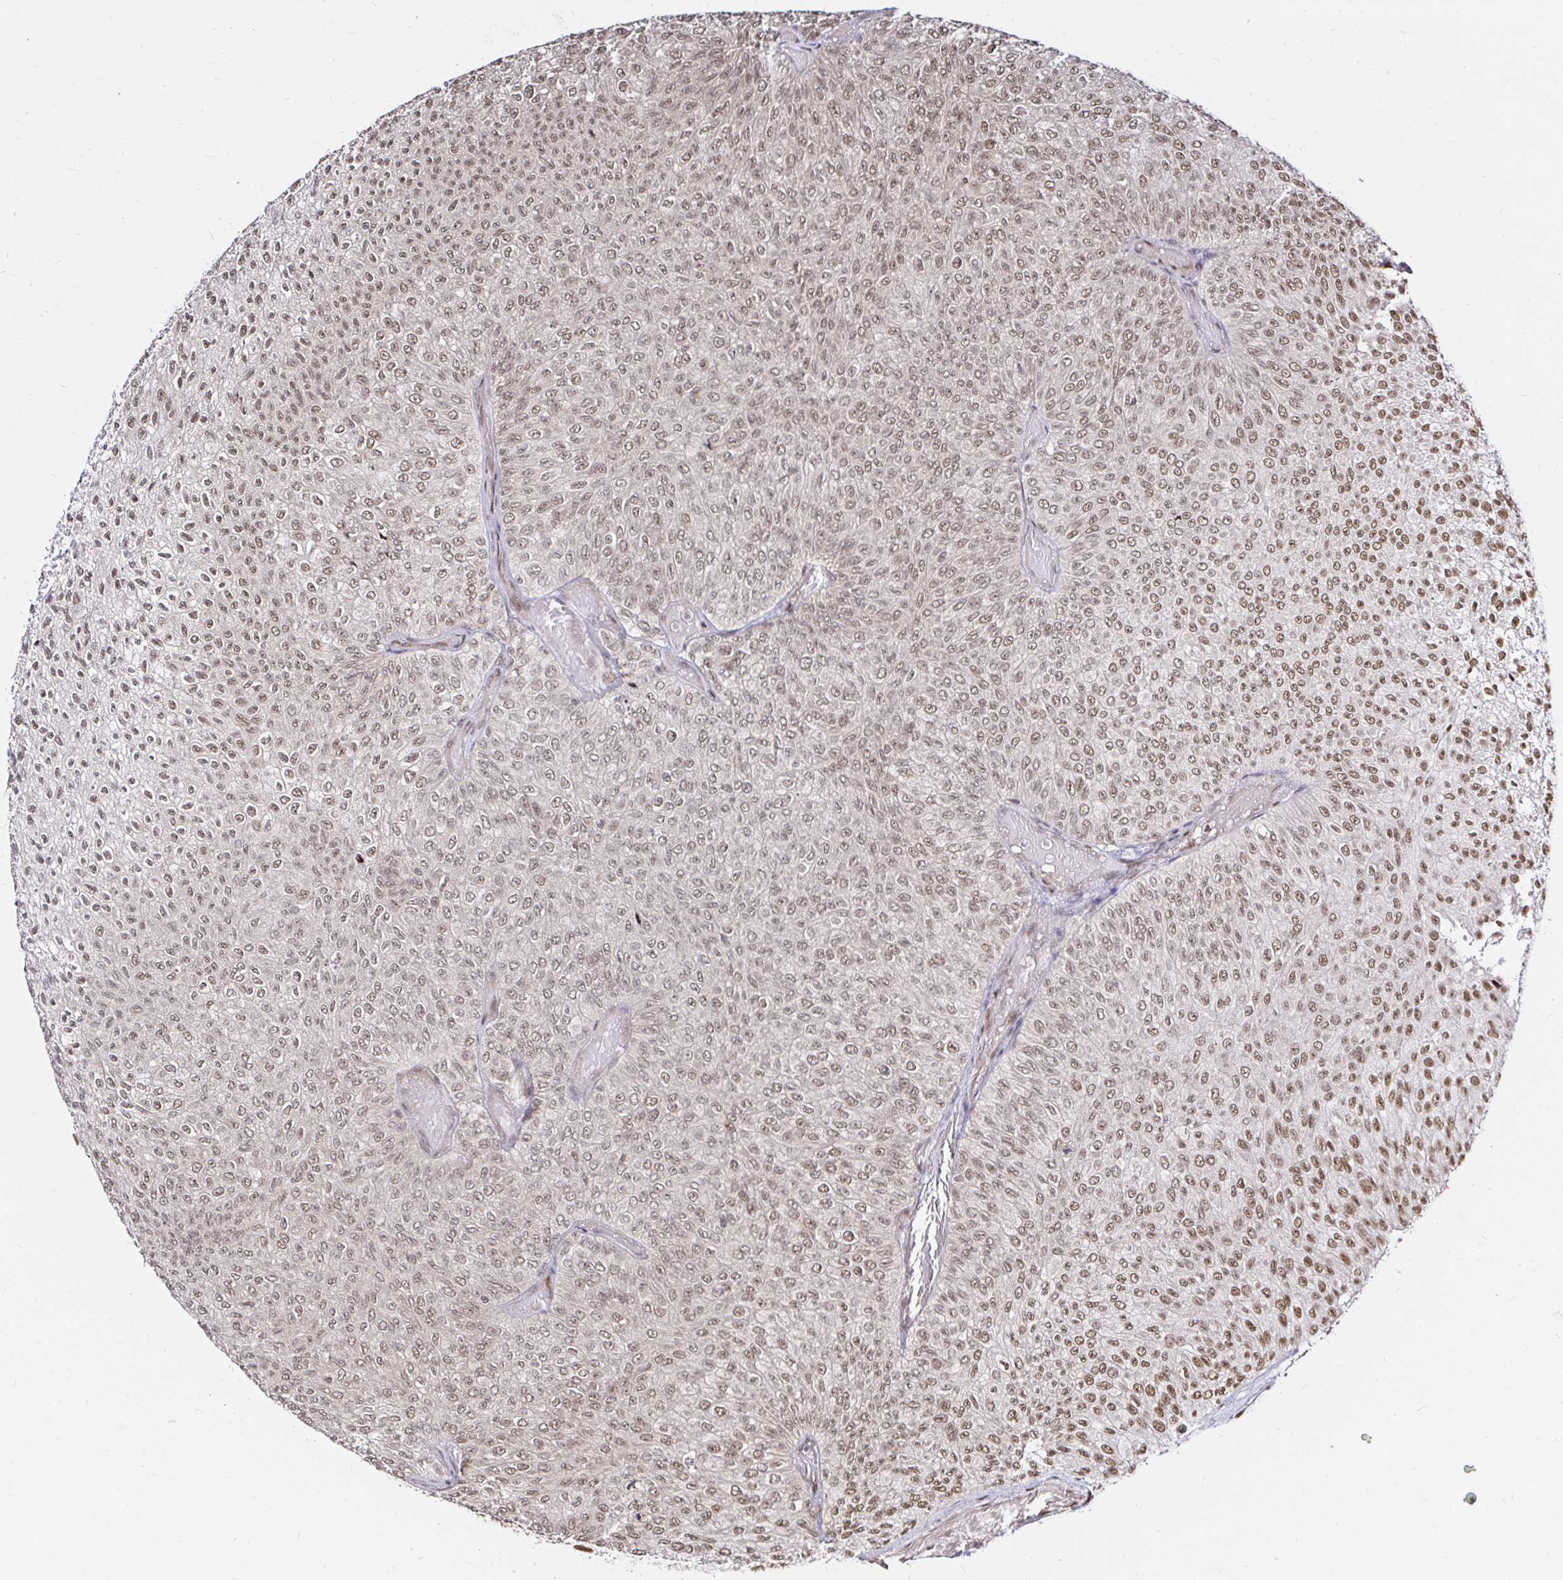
{"staining": {"intensity": "moderate", "quantity": ">75%", "location": "nuclear"}, "tissue": "urothelial cancer", "cell_type": "Tumor cells", "image_type": "cancer", "snomed": [{"axis": "morphology", "description": "Urothelial carcinoma, Low grade"}, {"axis": "topography", "description": "Urinary bladder"}], "caption": "A medium amount of moderate nuclear staining is seen in about >75% of tumor cells in urothelial carcinoma (low-grade) tissue.", "gene": "SNRPC", "patient": {"sex": "male", "age": 78}}